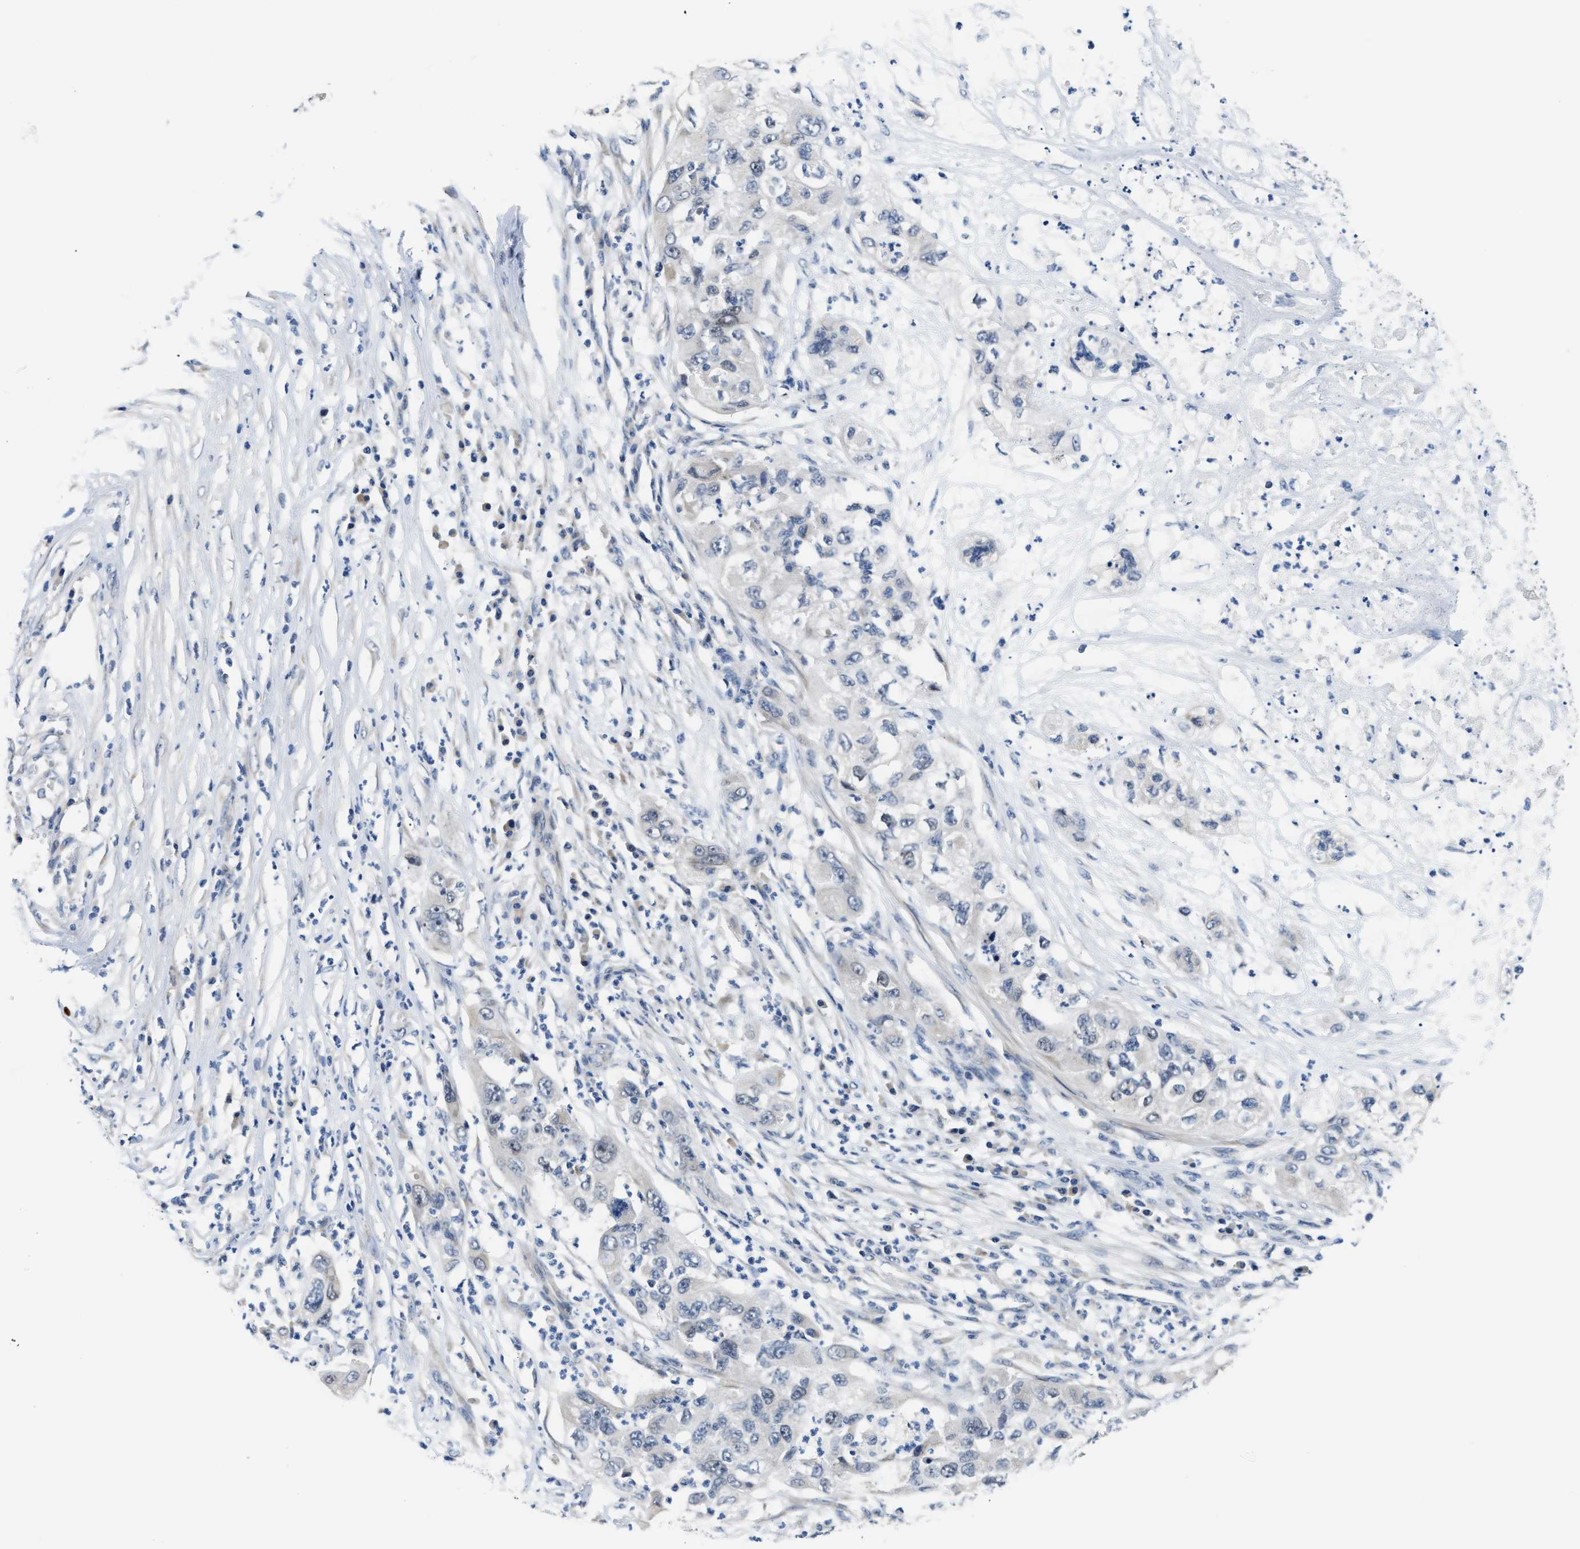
{"staining": {"intensity": "negative", "quantity": "none", "location": "none"}, "tissue": "pancreatic cancer", "cell_type": "Tumor cells", "image_type": "cancer", "snomed": [{"axis": "morphology", "description": "Adenocarcinoma, NOS"}, {"axis": "topography", "description": "Pancreas"}], "caption": "Human pancreatic cancer (adenocarcinoma) stained for a protein using immunohistochemistry reveals no expression in tumor cells.", "gene": "CLGN", "patient": {"sex": "female", "age": 78}}